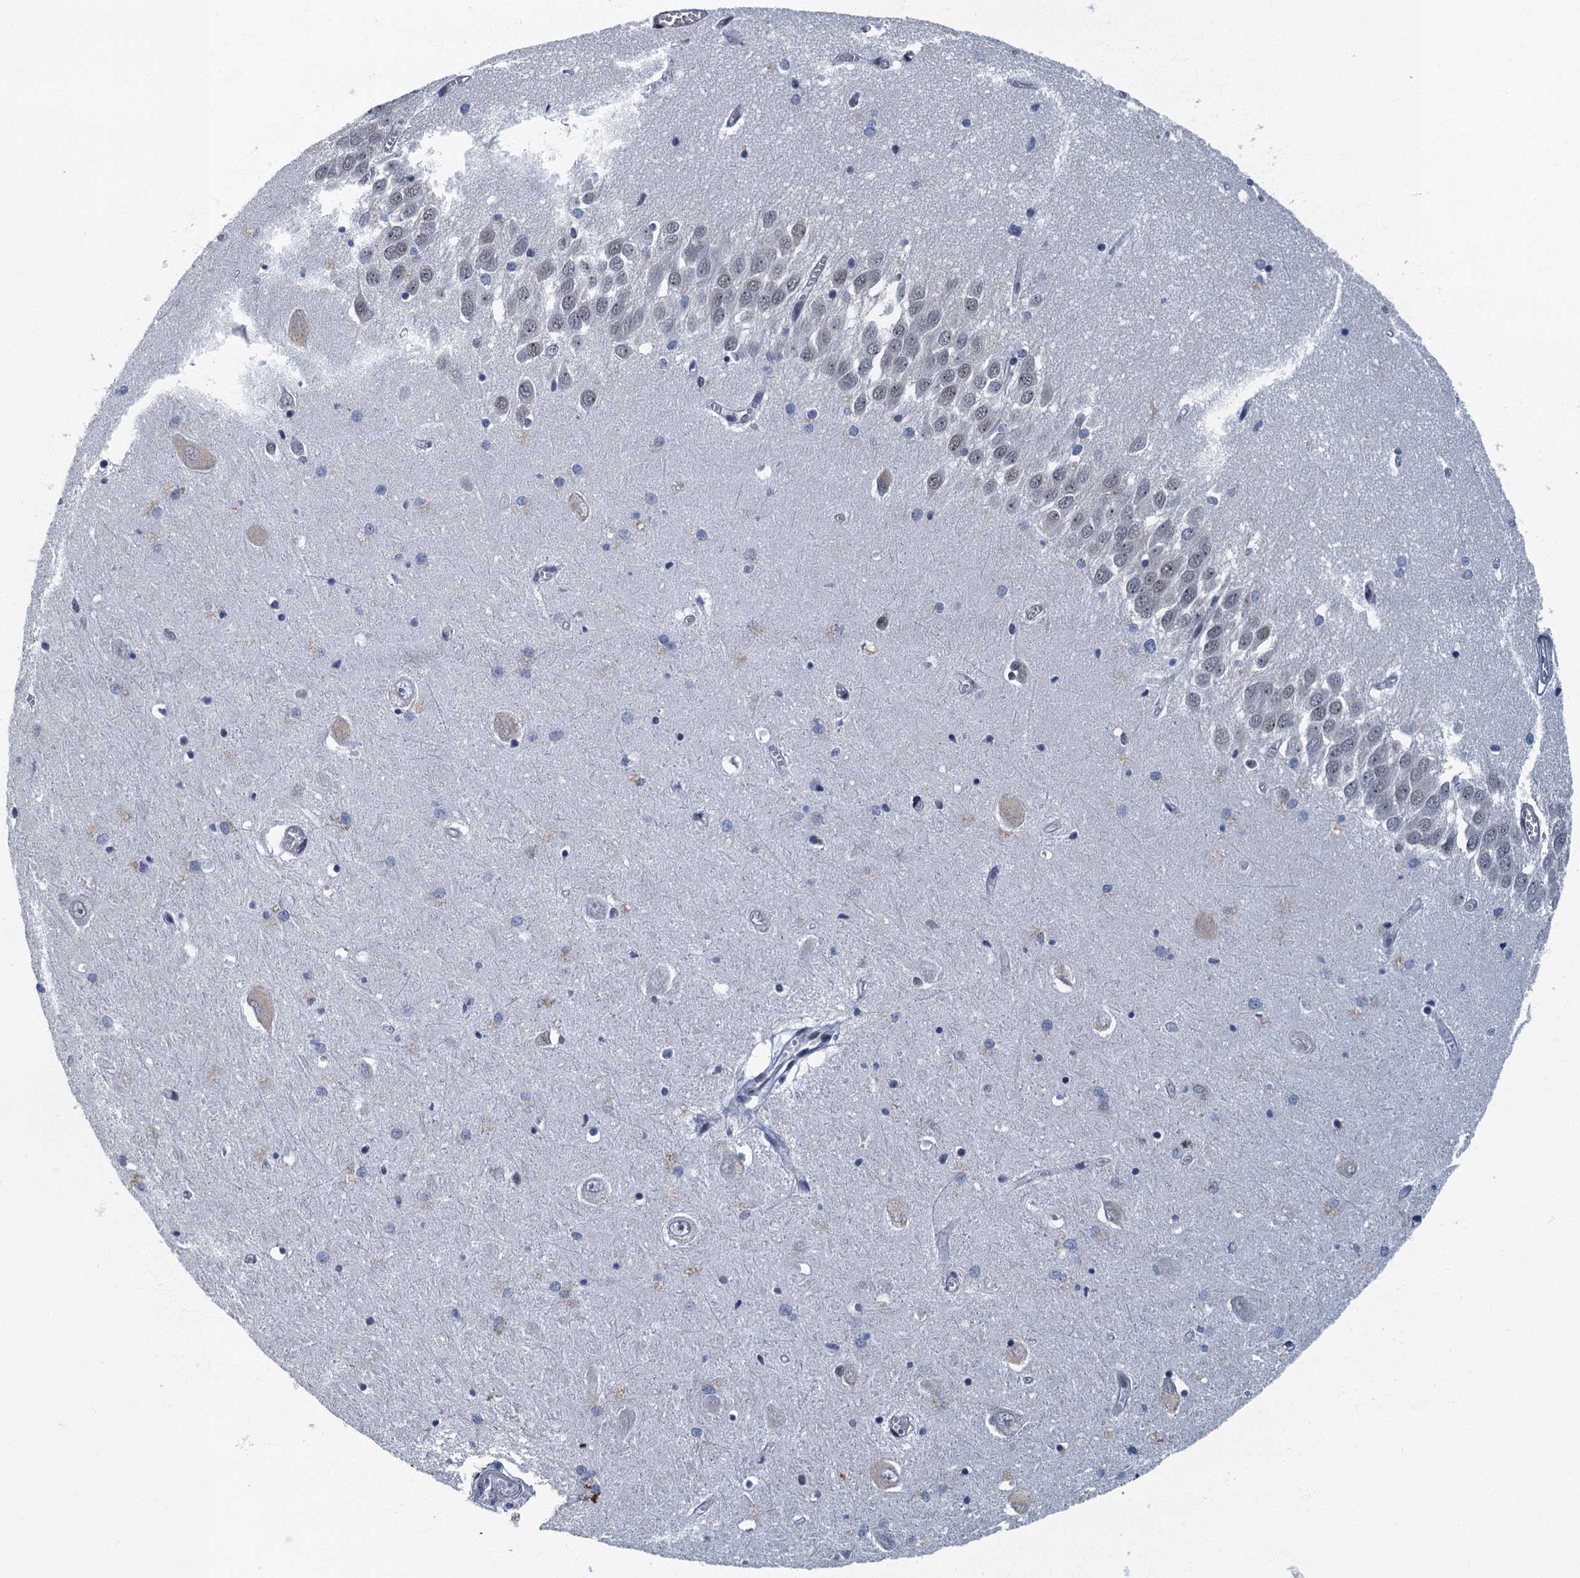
{"staining": {"intensity": "negative", "quantity": "none", "location": "none"}, "tissue": "hippocampus", "cell_type": "Glial cells", "image_type": "normal", "snomed": [{"axis": "morphology", "description": "Normal tissue, NOS"}, {"axis": "topography", "description": "Hippocampus"}], "caption": "Immunohistochemistry histopathology image of normal human hippocampus stained for a protein (brown), which demonstrates no expression in glial cells. Brightfield microscopy of immunohistochemistry stained with DAB (brown) and hematoxylin (blue), captured at high magnification.", "gene": "GADL1", "patient": {"sex": "male", "age": 70}}